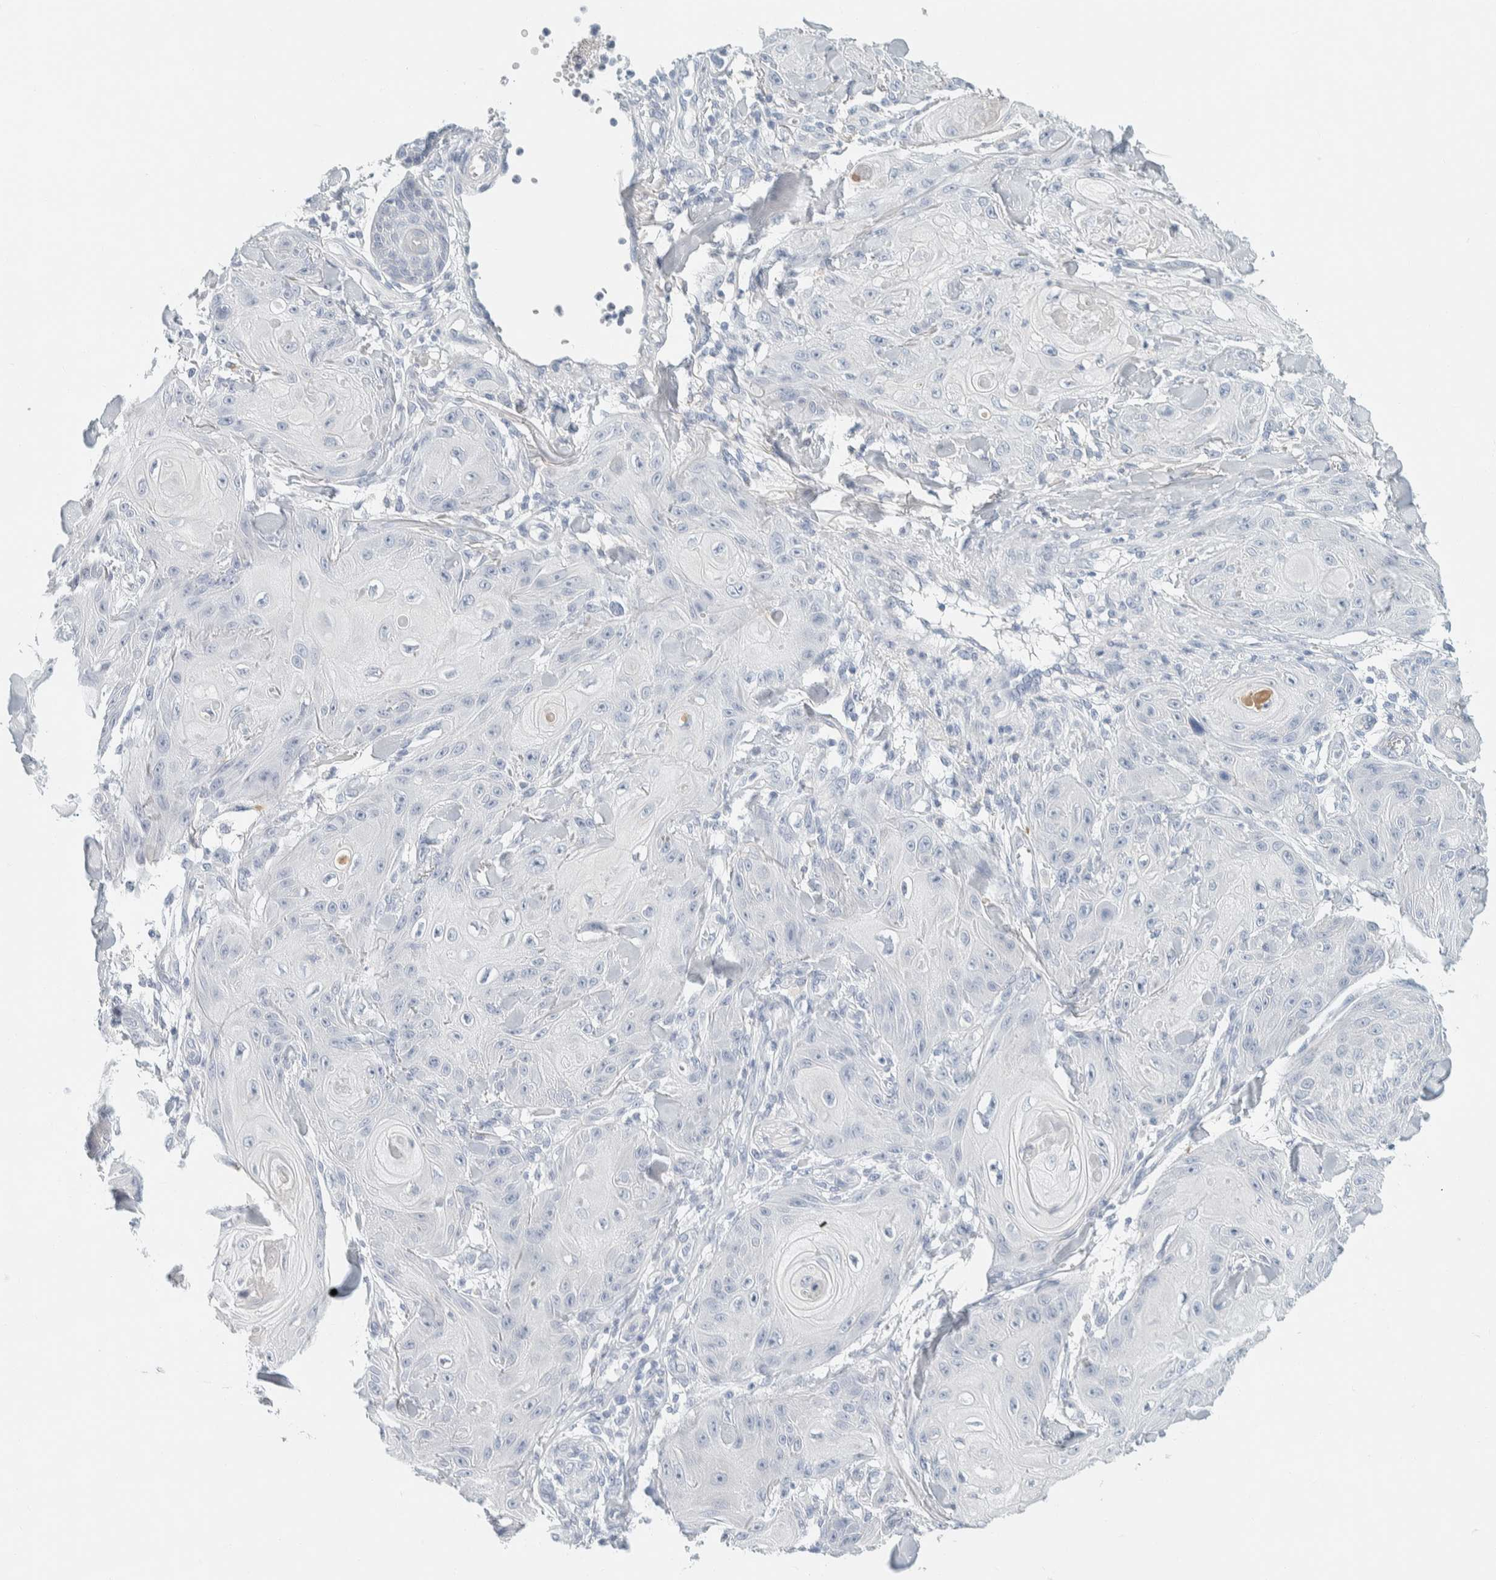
{"staining": {"intensity": "negative", "quantity": "none", "location": "none"}, "tissue": "skin cancer", "cell_type": "Tumor cells", "image_type": "cancer", "snomed": [{"axis": "morphology", "description": "Squamous cell carcinoma, NOS"}, {"axis": "topography", "description": "Skin"}], "caption": "Immunohistochemical staining of human squamous cell carcinoma (skin) exhibits no significant expression in tumor cells. The staining is performed using DAB (3,3'-diaminobenzidine) brown chromogen with nuclei counter-stained in using hematoxylin.", "gene": "ALOX12B", "patient": {"sex": "male", "age": 74}}